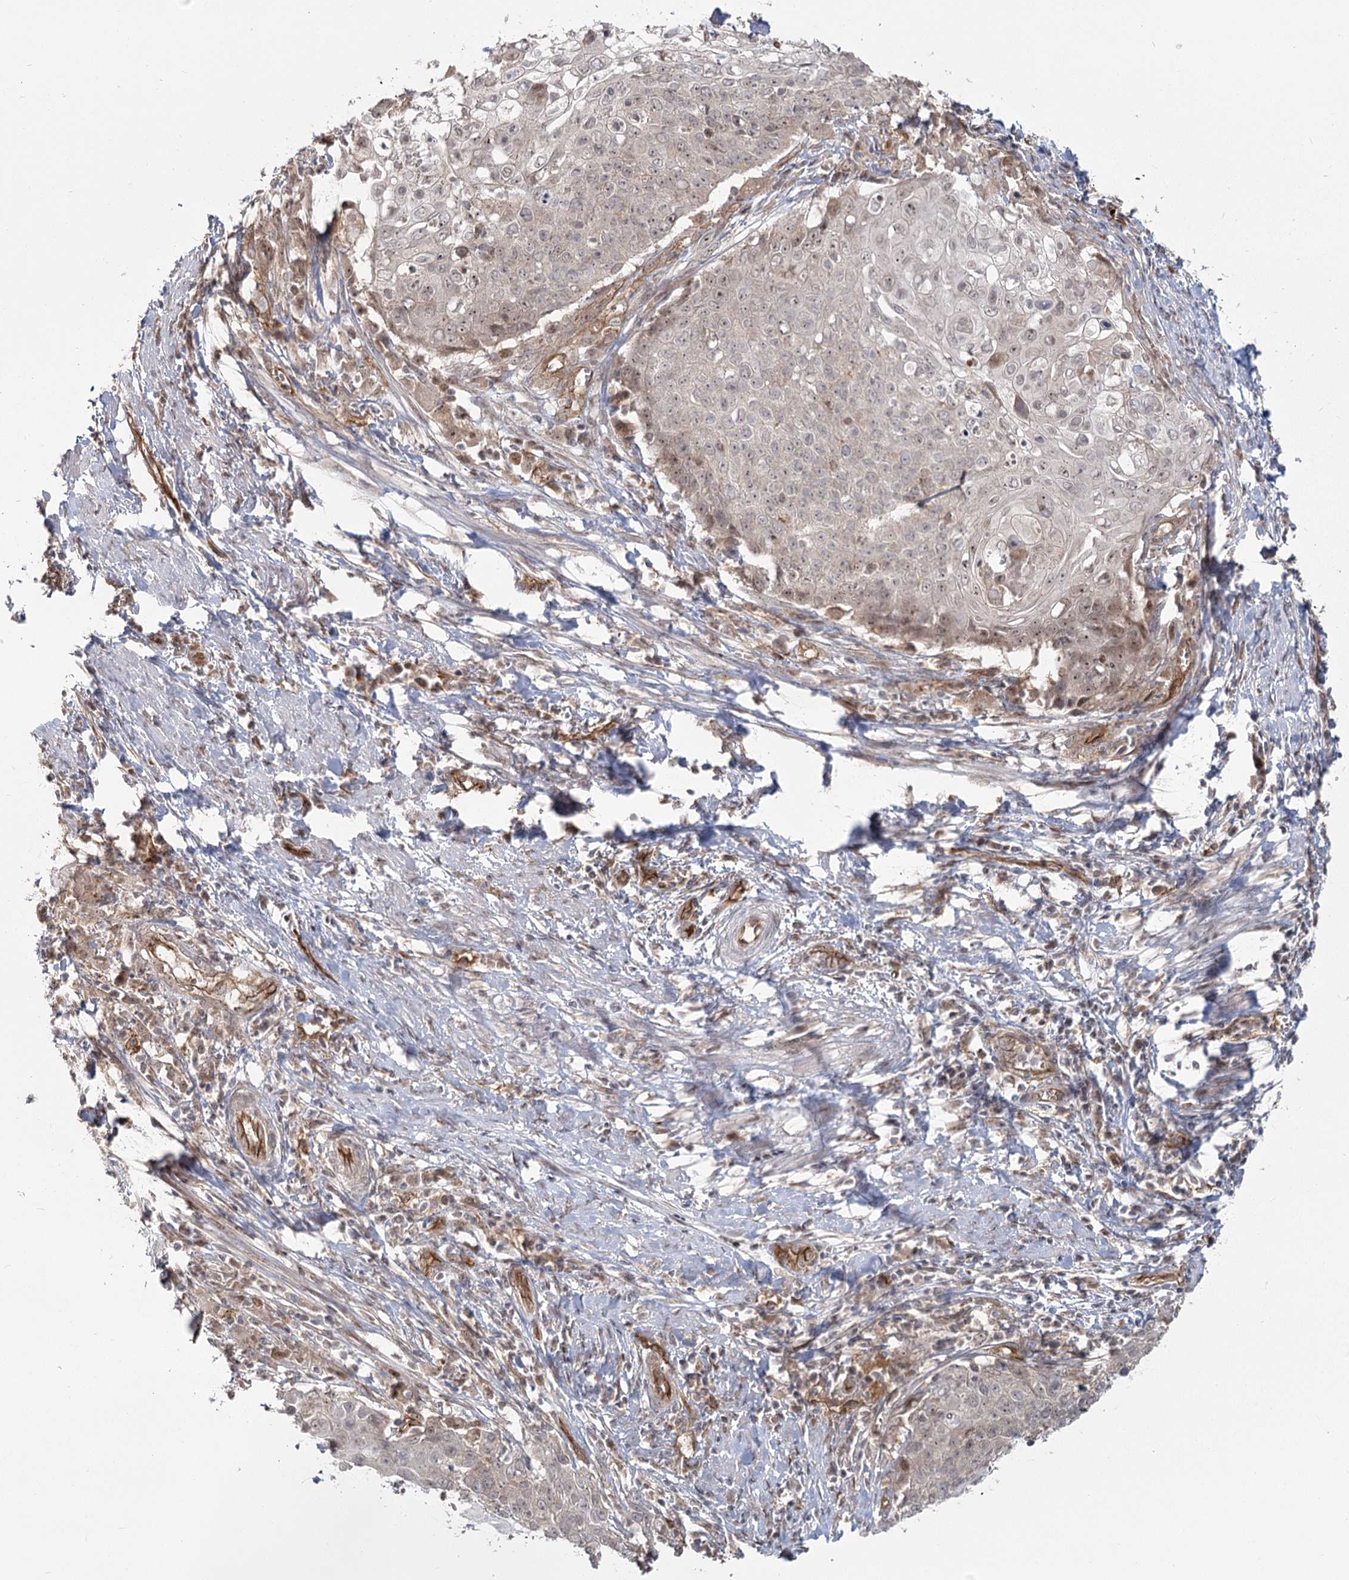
{"staining": {"intensity": "negative", "quantity": "none", "location": "none"}, "tissue": "cervical cancer", "cell_type": "Tumor cells", "image_type": "cancer", "snomed": [{"axis": "morphology", "description": "Squamous cell carcinoma, NOS"}, {"axis": "topography", "description": "Cervix"}], "caption": "Immunohistochemical staining of cervical cancer reveals no significant expression in tumor cells.", "gene": "RPP14", "patient": {"sex": "female", "age": 39}}